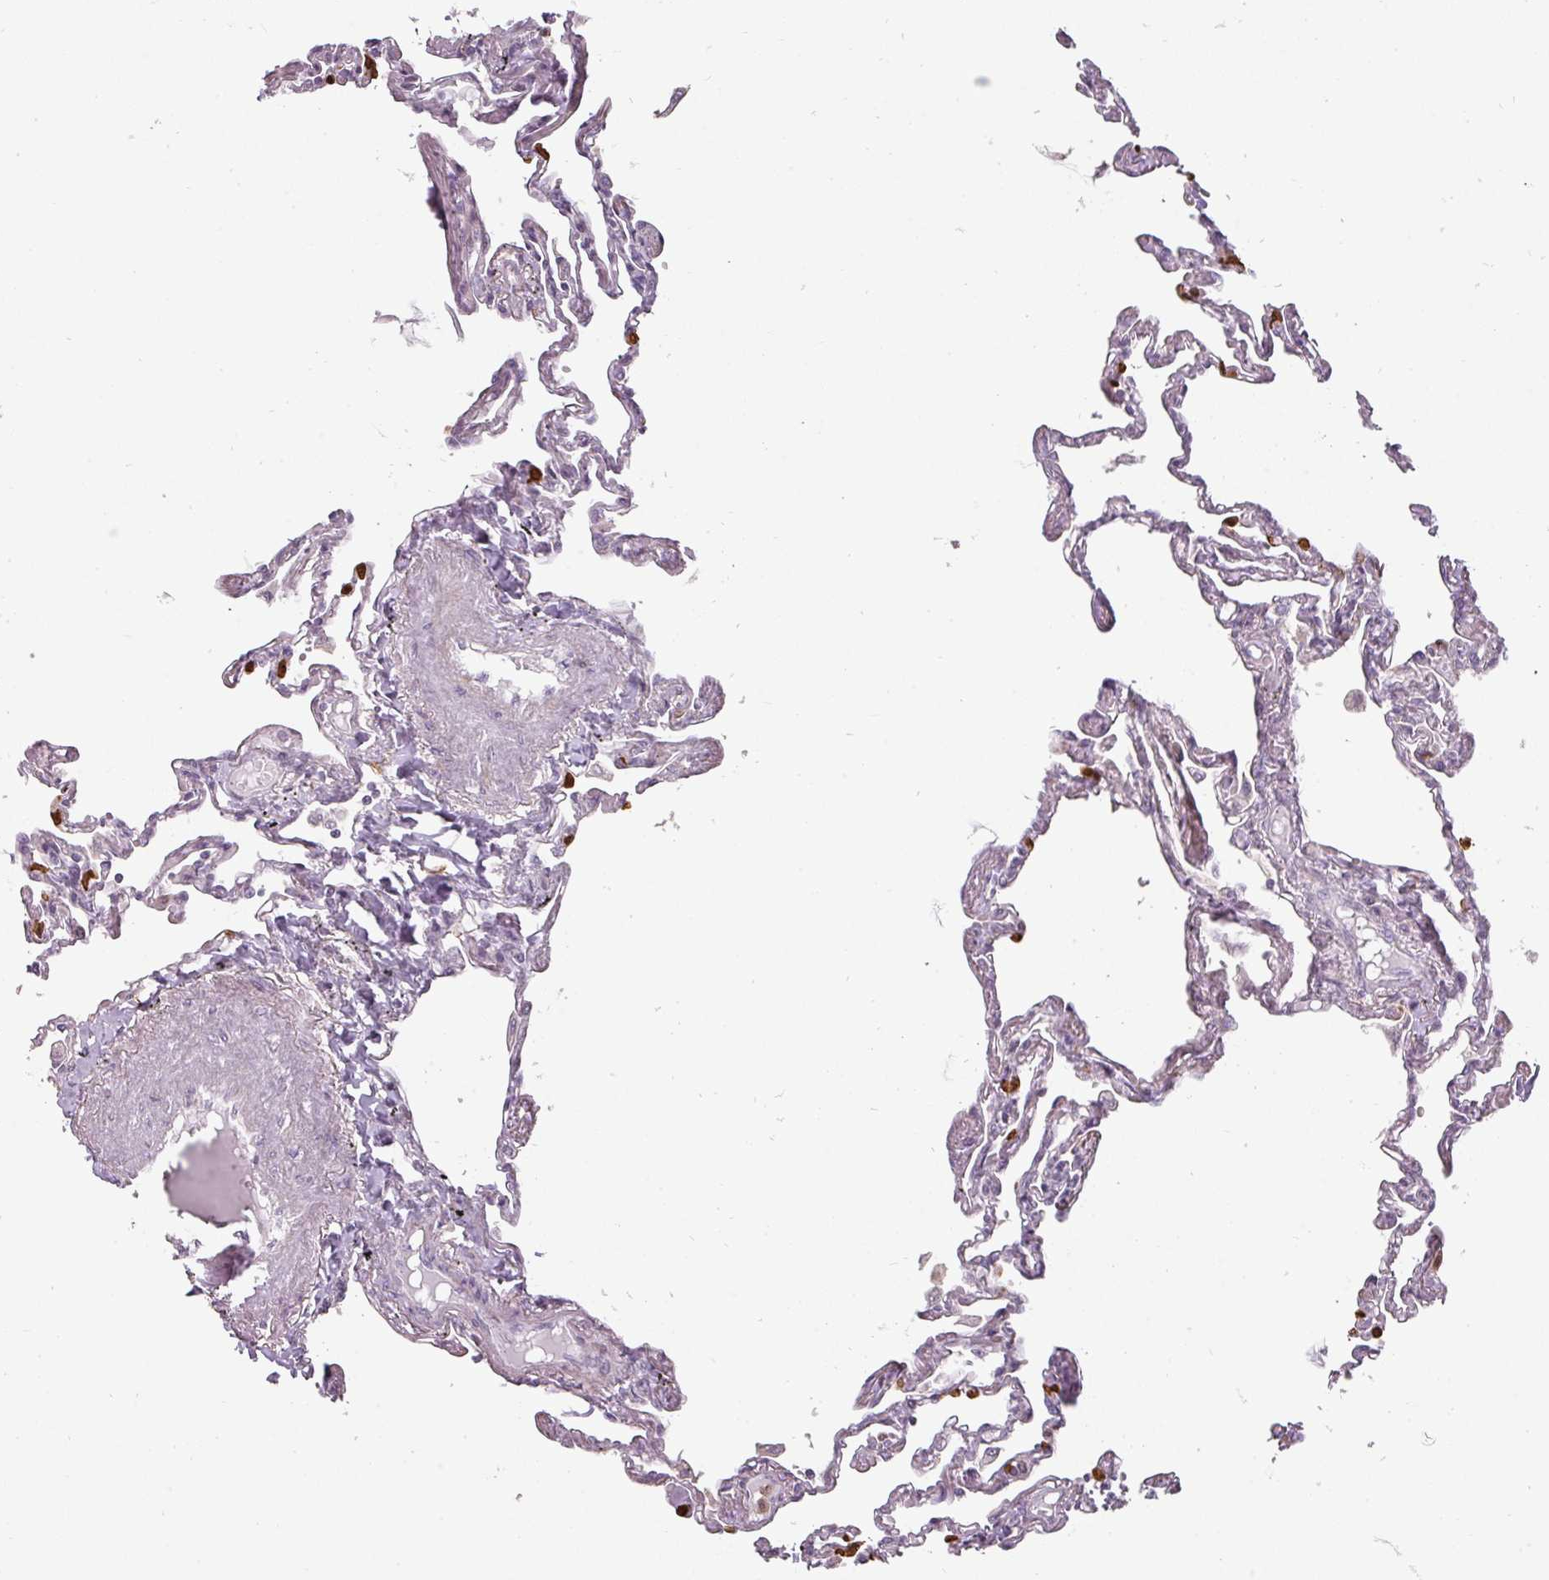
{"staining": {"intensity": "negative", "quantity": "none", "location": "none"}, "tissue": "lung", "cell_type": "Alveolar cells", "image_type": "normal", "snomed": [{"axis": "morphology", "description": "Normal tissue, NOS"}, {"axis": "topography", "description": "Lung"}], "caption": "High magnification brightfield microscopy of benign lung stained with DAB (brown) and counterstained with hematoxylin (blue): alveolar cells show no significant positivity. The staining is performed using DAB brown chromogen with nuclei counter-stained in using hematoxylin.", "gene": "BIK", "patient": {"sex": "female", "age": 67}}